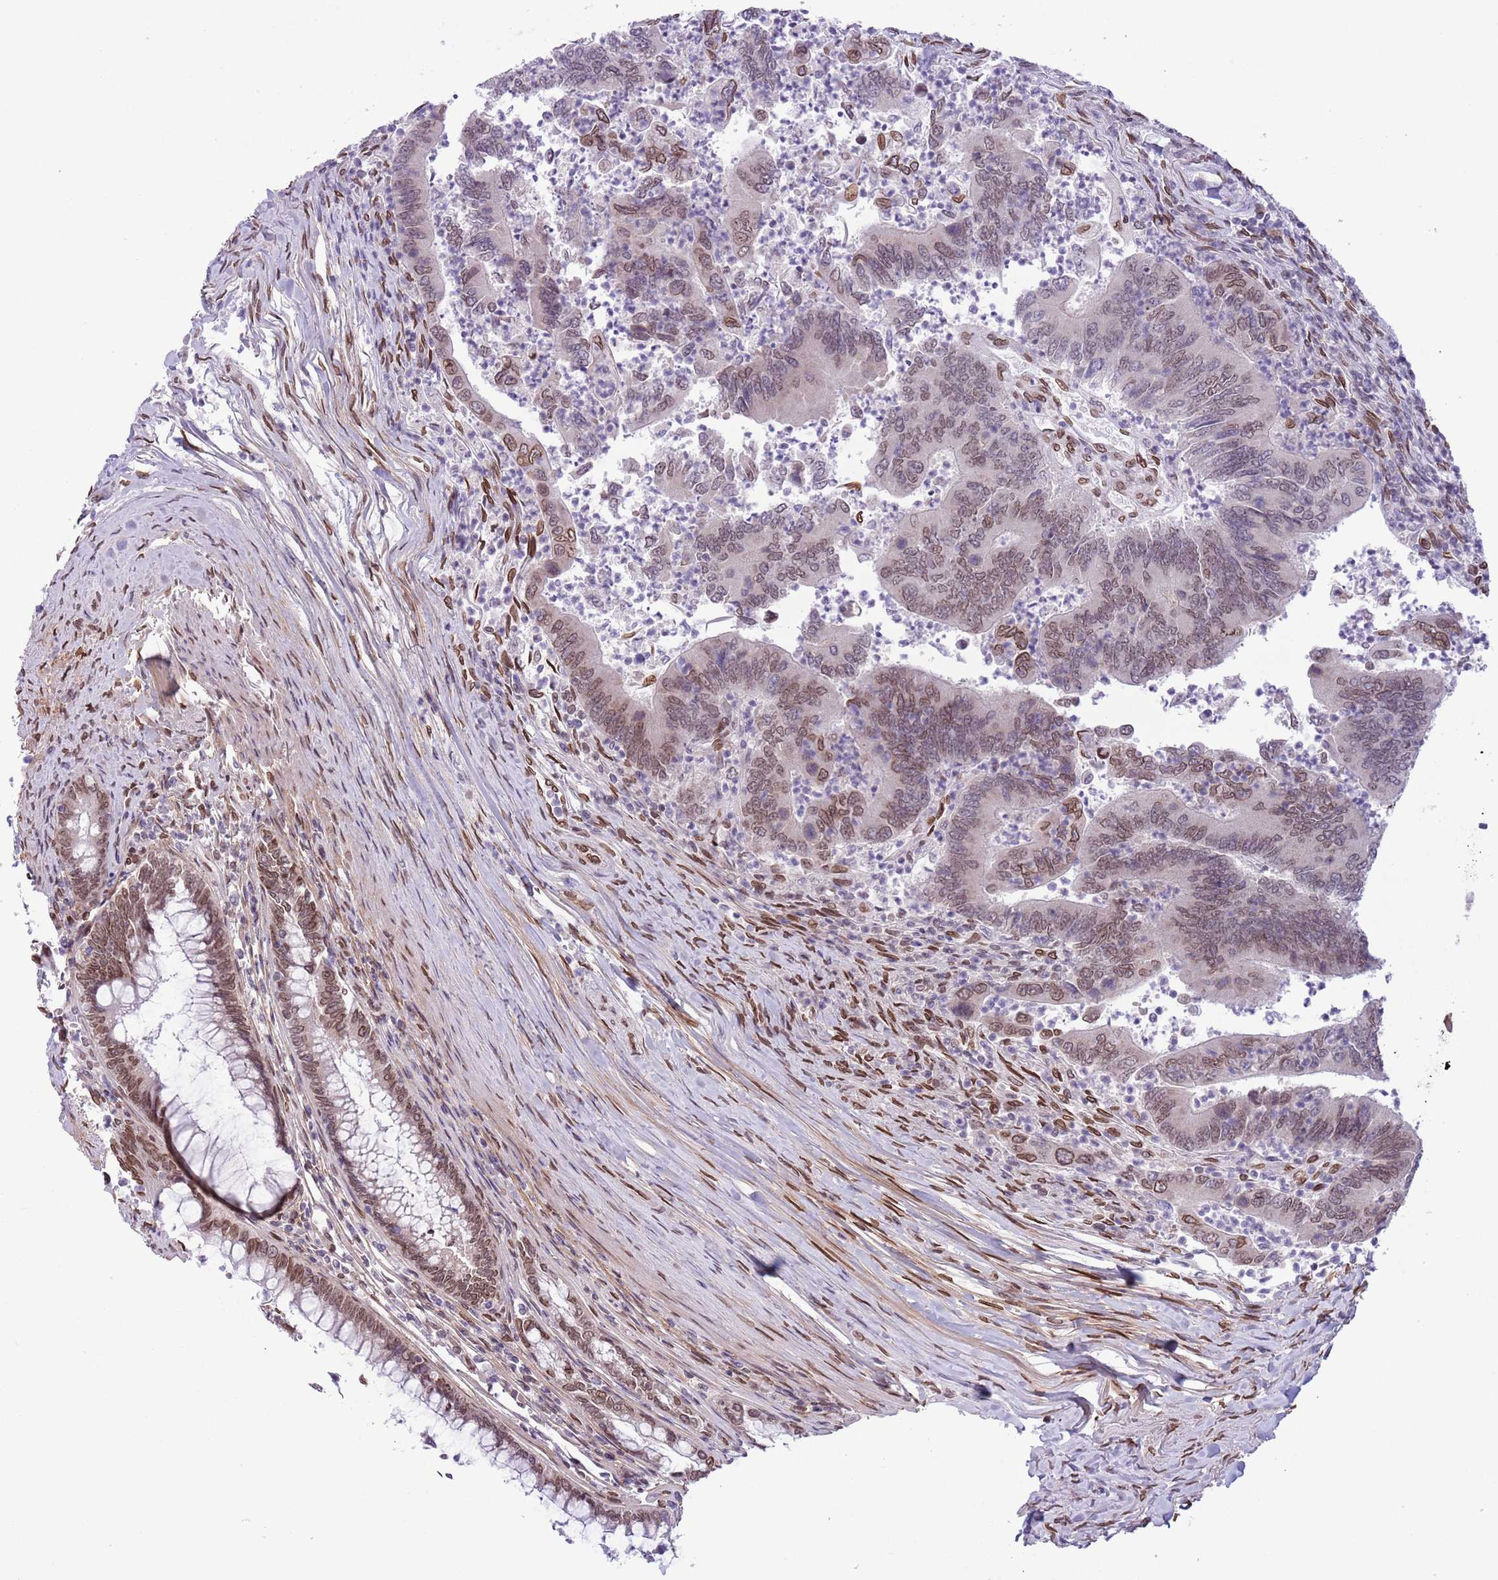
{"staining": {"intensity": "moderate", "quantity": "25%-75%", "location": "cytoplasmic/membranous,nuclear"}, "tissue": "colorectal cancer", "cell_type": "Tumor cells", "image_type": "cancer", "snomed": [{"axis": "morphology", "description": "Adenocarcinoma, NOS"}, {"axis": "topography", "description": "Colon"}], "caption": "This photomicrograph demonstrates immunohistochemistry (IHC) staining of colorectal adenocarcinoma, with medium moderate cytoplasmic/membranous and nuclear expression in approximately 25%-75% of tumor cells.", "gene": "ZGLP1", "patient": {"sex": "female", "age": 67}}